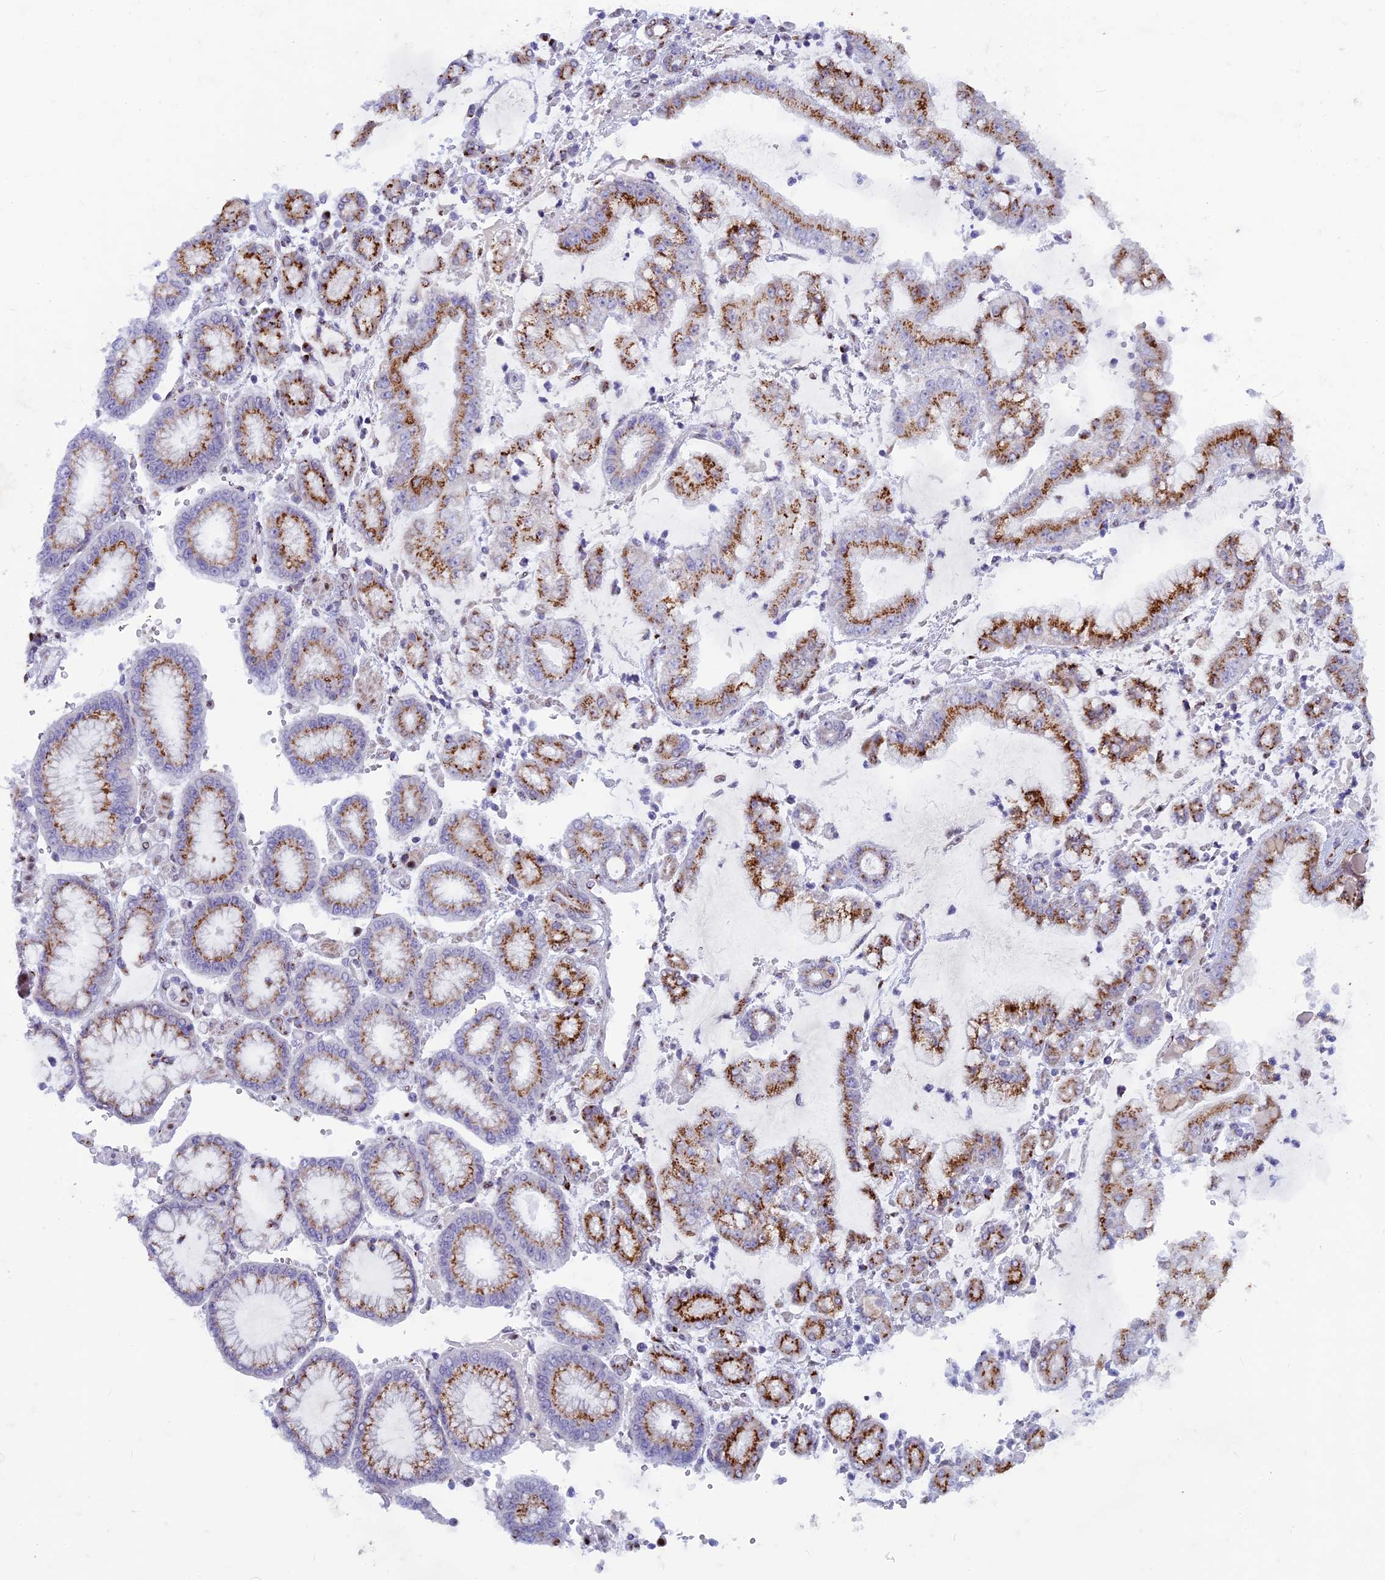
{"staining": {"intensity": "moderate", "quantity": ">75%", "location": "cytoplasmic/membranous"}, "tissue": "stomach cancer", "cell_type": "Tumor cells", "image_type": "cancer", "snomed": [{"axis": "morphology", "description": "Adenocarcinoma, NOS"}, {"axis": "topography", "description": "Stomach"}], "caption": "The histopathology image exhibits staining of stomach cancer (adenocarcinoma), revealing moderate cytoplasmic/membranous protein positivity (brown color) within tumor cells.", "gene": "FAM3C", "patient": {"sex": "male", "age": 76}}